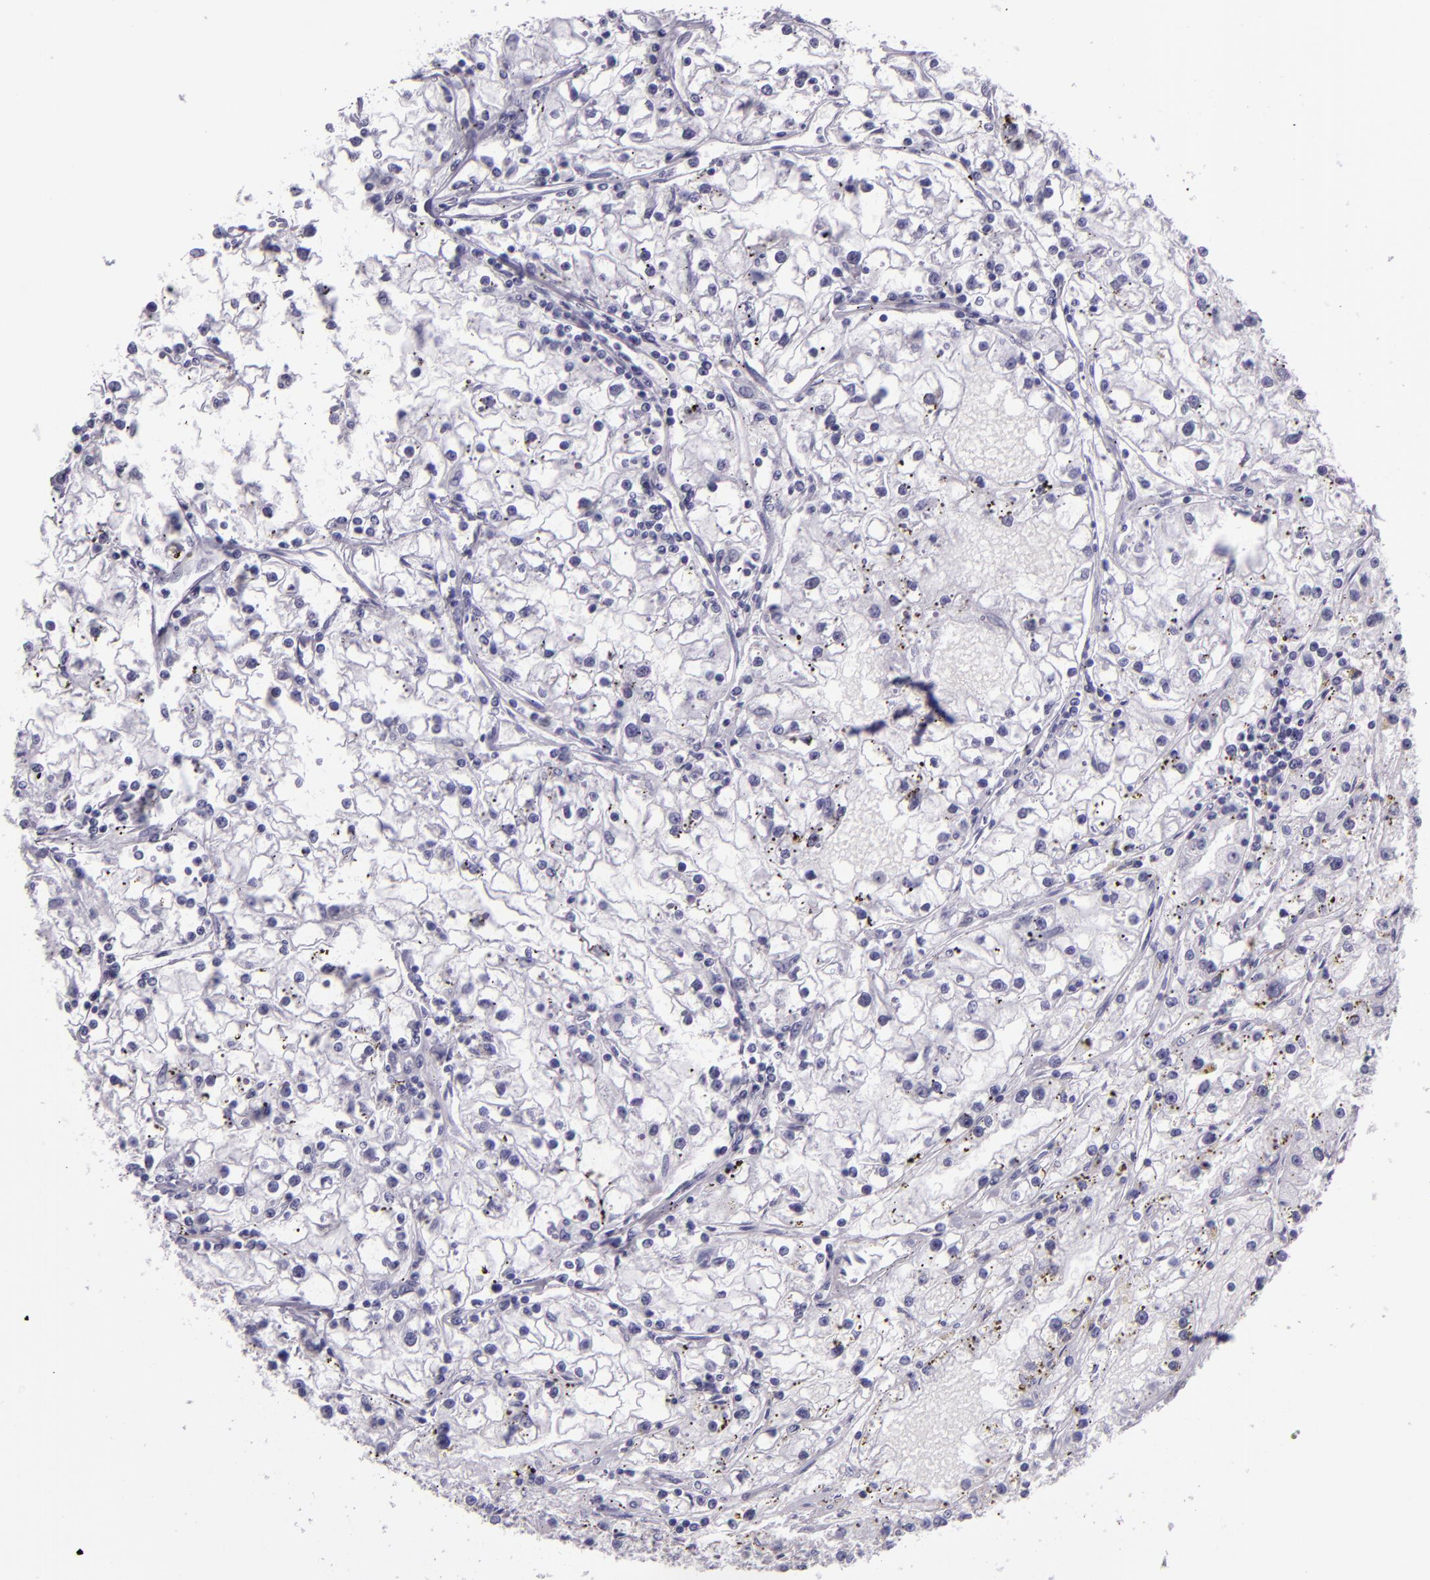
{"staining": {"intensity": "negative", "quantity": "none", "location": "none"}, "tissue": "renal cancer", "cell_type": "Tumor cells", "image_type": "cancer", "snomed": [{"axis": "morphology", "description": "Adenocarcinoma, NOS"}, {"axis": "topography", "description": "Kidney"}], "caption": "Immunohistochemistry micrograph of human renal cancer (adenocarcinoma) stained for a protein (brown), which reveals no staining in tumor cells.", "gene": "CR2", "patient": {"sex": "male", "age": 56}}